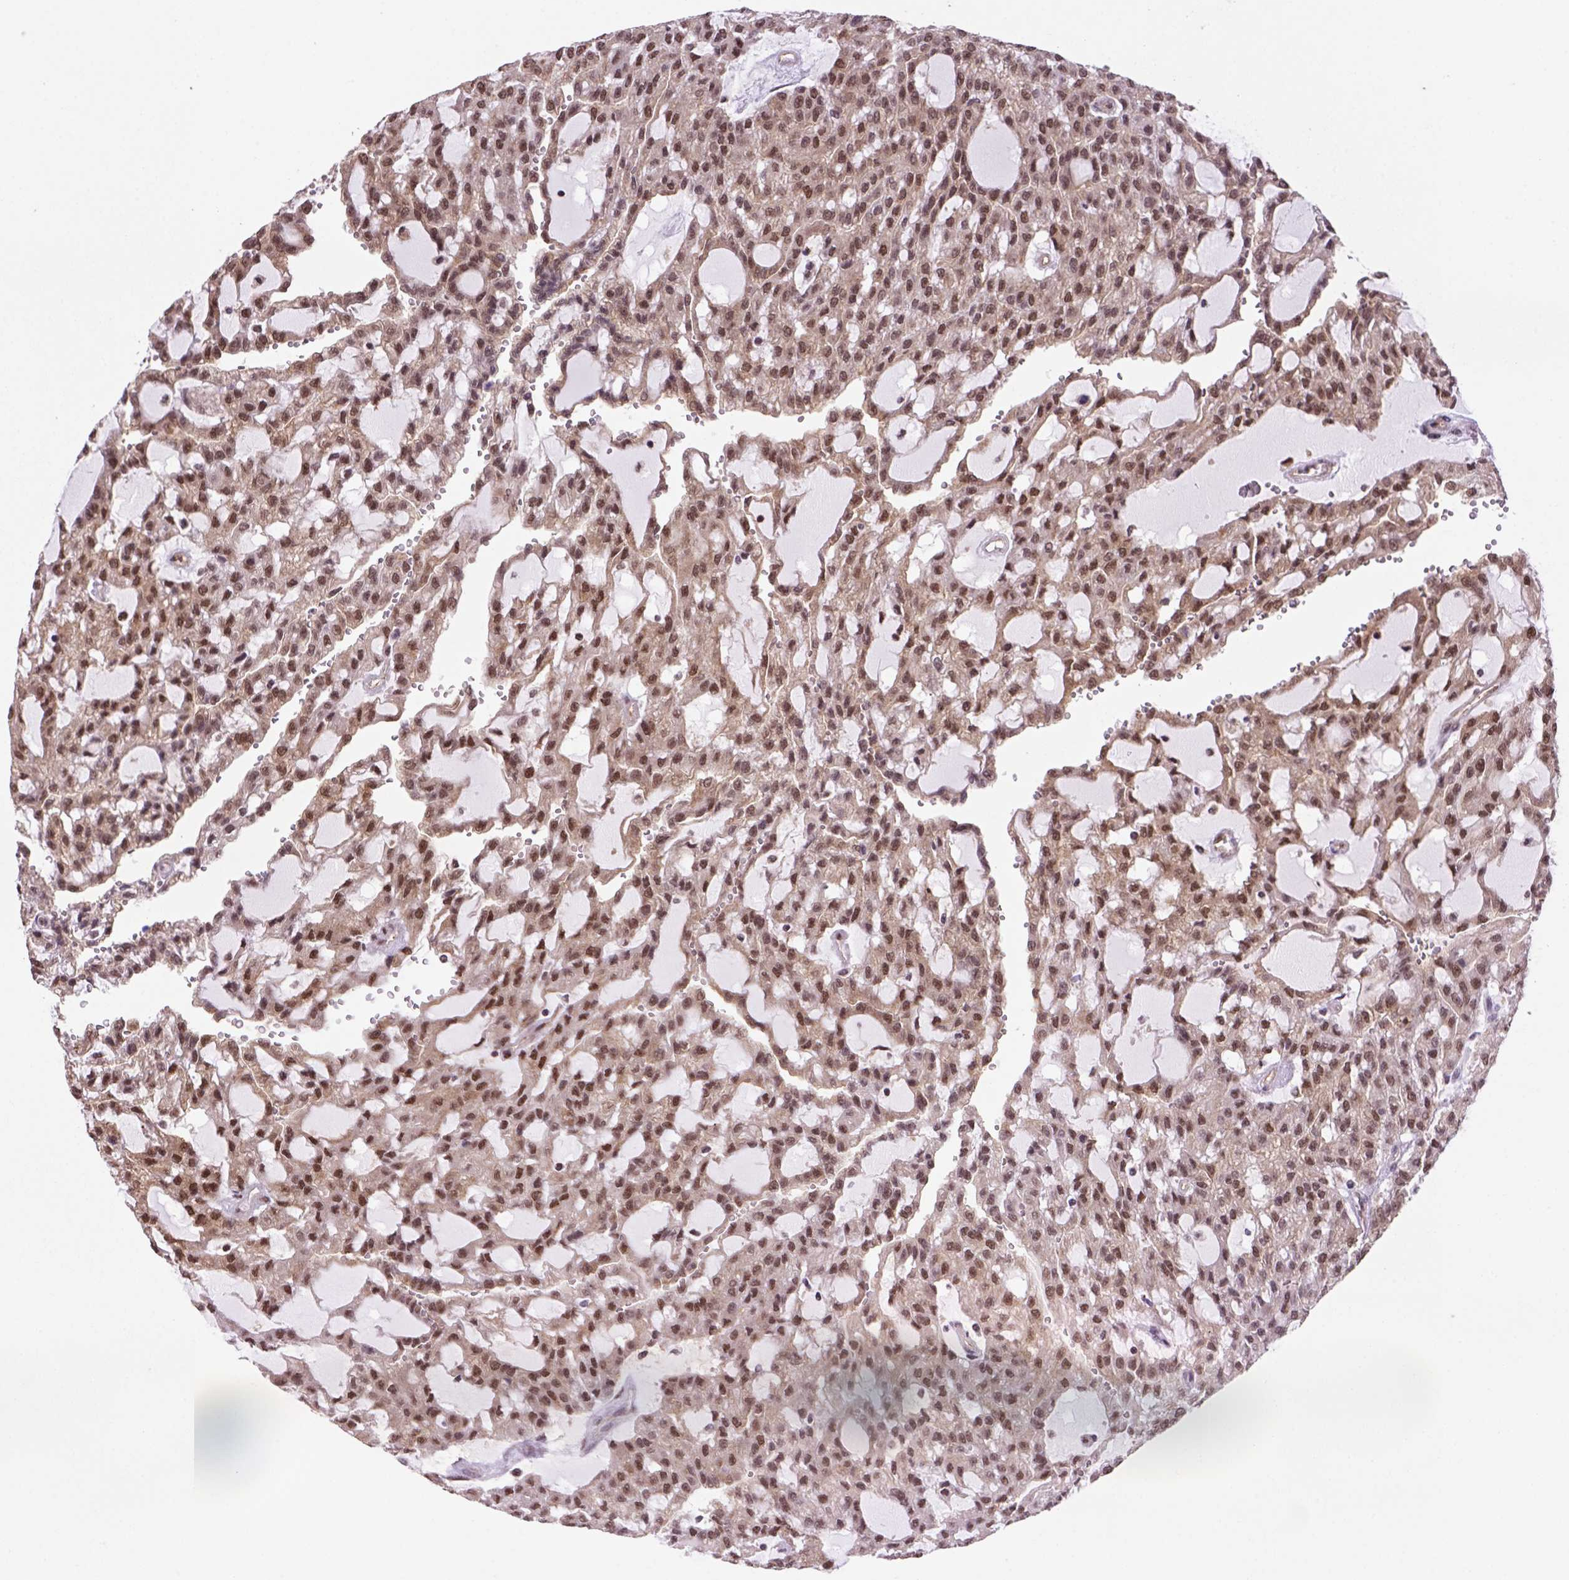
{"staining": {"intensity": "strong", "quantity": ">75%", "location": "cytoplasmic/membranous,nuclear"}, "tissue": "renal cancer", "cell_type": "Tumor cells", "image_type": "cancer", "snomed": [{"axis": "morphology", "description": "Adenocarcinoma, NOS"}, {"axis": "topography", "description": "Kidney"}], "caption": "An IHC photomicrograph of neoplastic tissue is shown. Protein staining in brown highlights strong cytoplasmic/membranous and nuclear positivity in adenocarcinoma (renal) within tumor cells. (brown staining indicates protein expression, while blue staining denotes nuclei).", "gene": "PSMC2", "patient": {"sex": "male", "age": 63}}